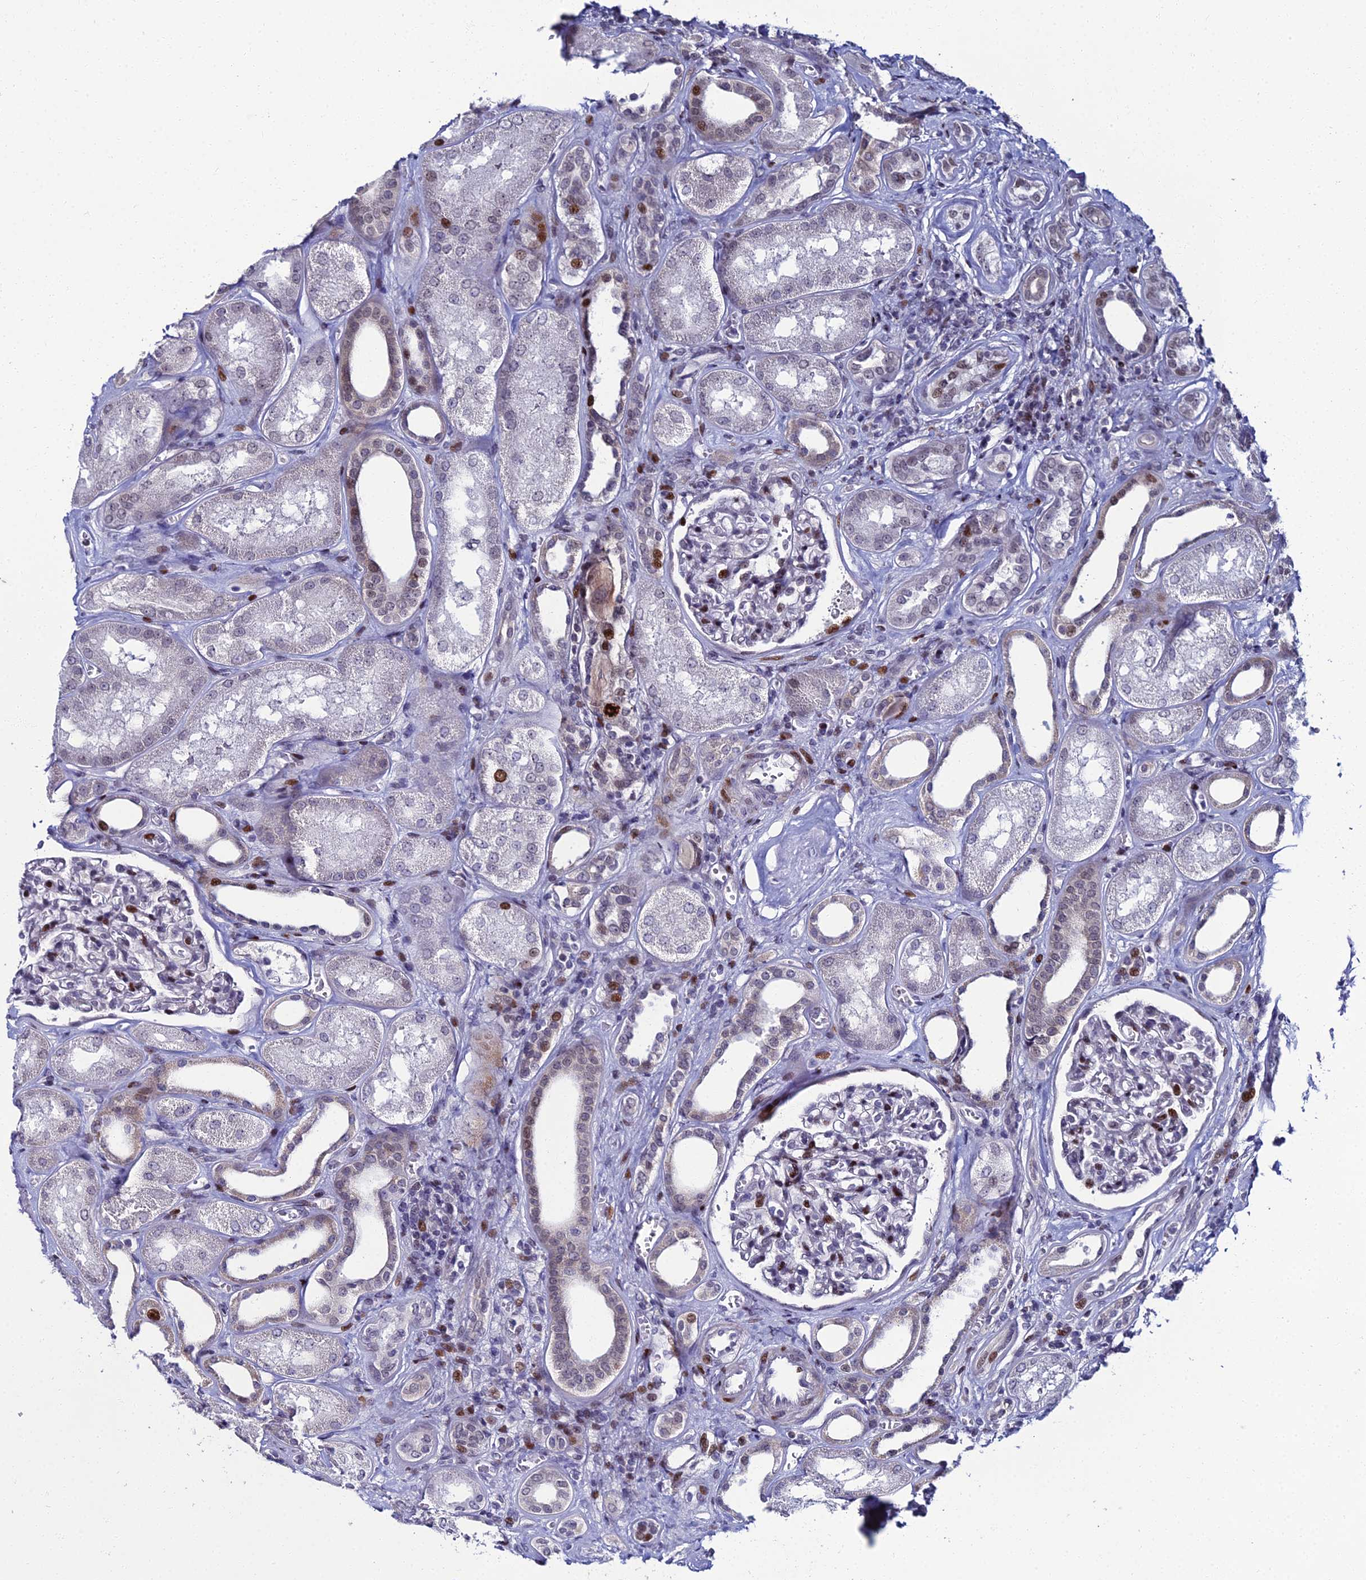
{"staining": {"intensity": "strong", "quantity": "25%-75%", "location": "nuclear"}, "tissue": "kidney", "cell_type": "Cells in glomeruli", "image_type": "normal", "snomed": [{"axis": "morphology", "description": "Normal tissue, NOS"}, {"axis": "morphology", "description": "Adenocarcinoma, NOS"}, {"axis": "topography", "description": "Kidney"}], "caption": "Kidney stained with immunohistochemistry (IHC) demonstrates strong nuclear expression in about 25%-75% of cells in glomeruli. (DAB (3,3'-diaminobenzidine) IHC with brightfield microscopy, high magnification).", "gene": "TAF9B", "patient": {"sex": "female", "age": 68}}